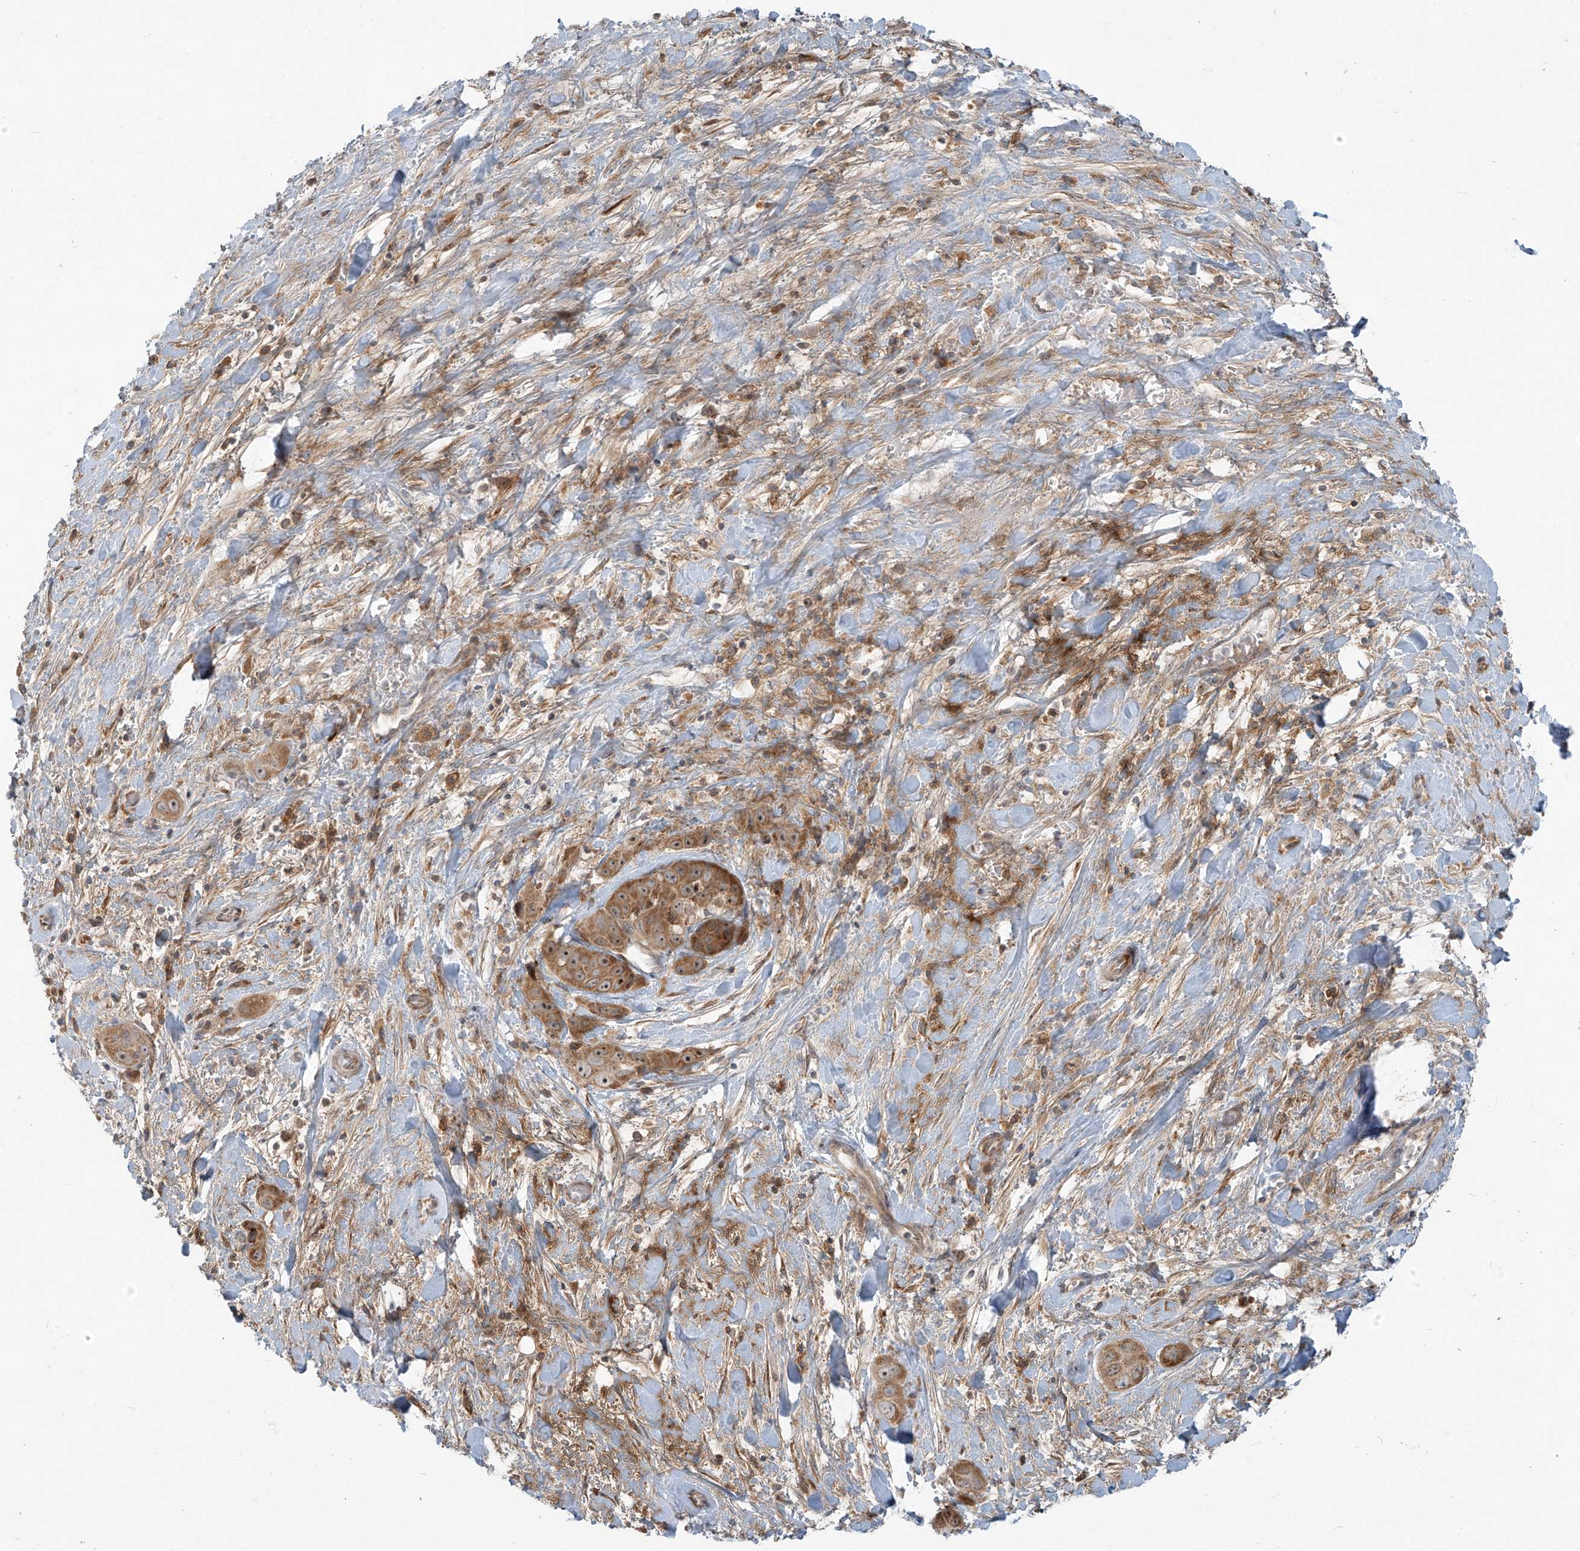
{"staining": {"intensity": "moderate", "quantity": ">75%", "location": "cytoplasmic/membranous,nuclear"}, "tissue": "liver cancer", "cell_type": "Tumor cells", "image_type": "cancer", "snomed": [{"axis": "morphology", "description": "Cholangiocarcinoma"}, {"axis": "topography", "description": "Liver"}], "caption": "Protein staining of liver cancer tissue reveals moderate cytoplasmic/membranous and nuclear positivity in approximately >75% of tumor cells.", "gene": "KATNIP", "patient": {"sex": "female", "age": 52}}